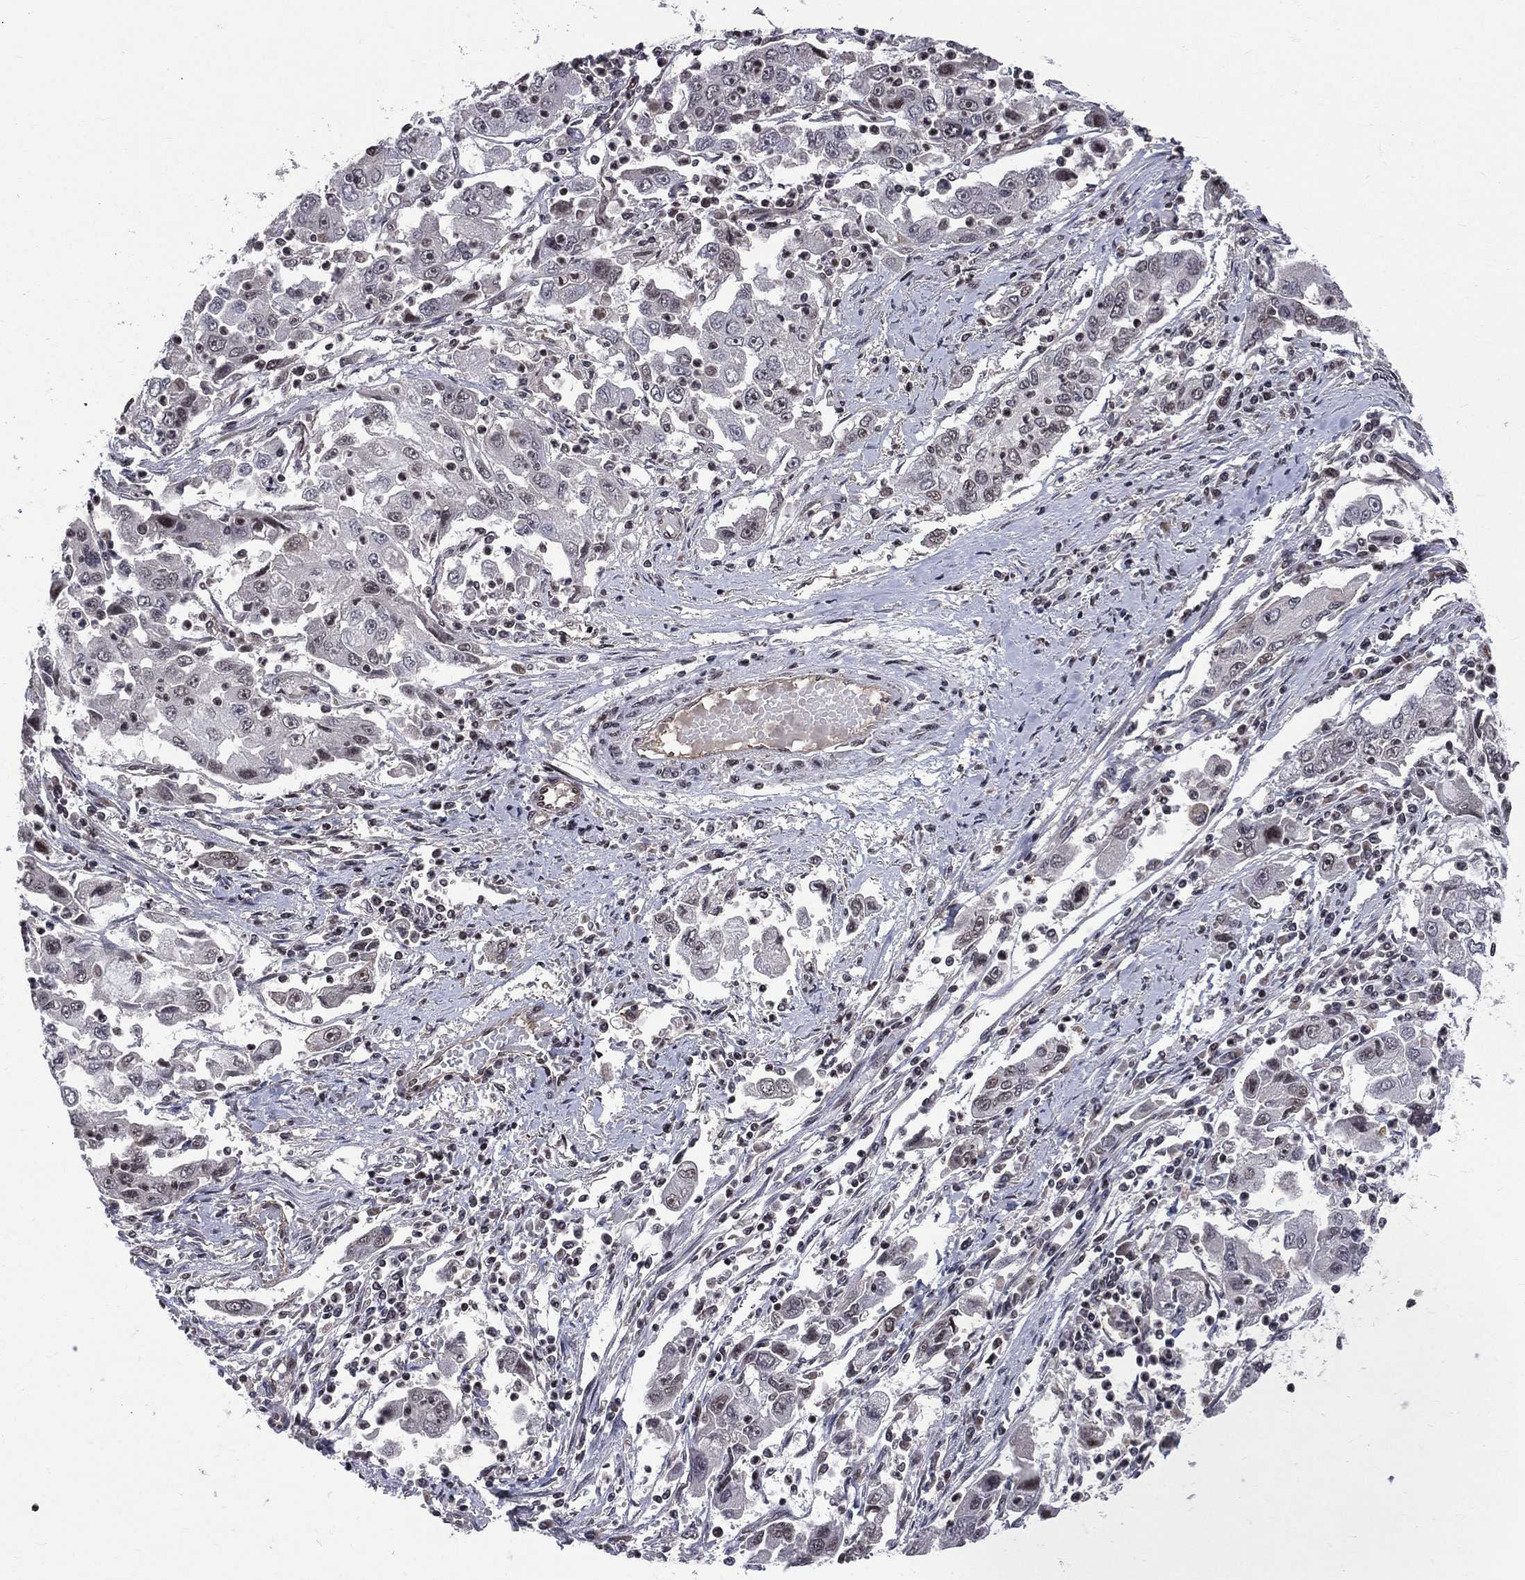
{"staining": {"intensity": "negative", "quantity": "none", "location": "none"}, "tissue": "cervical cancer", "cell_type": "Tumor cells", "image_type": "cancer", "snomed": [{"axis": "morphology", "description": "Squamous cell carcinoma, NOS"}, {"axis": "topography", "description": "Cervix"}], "caption": "An immunohistochemistry (IHC) photomicrograph of cervical cancer is shown. There is no staining in tumor cells of cervical cancer.", "gene": "SMC3", "patient": {"sex": "female", "age": 36}}